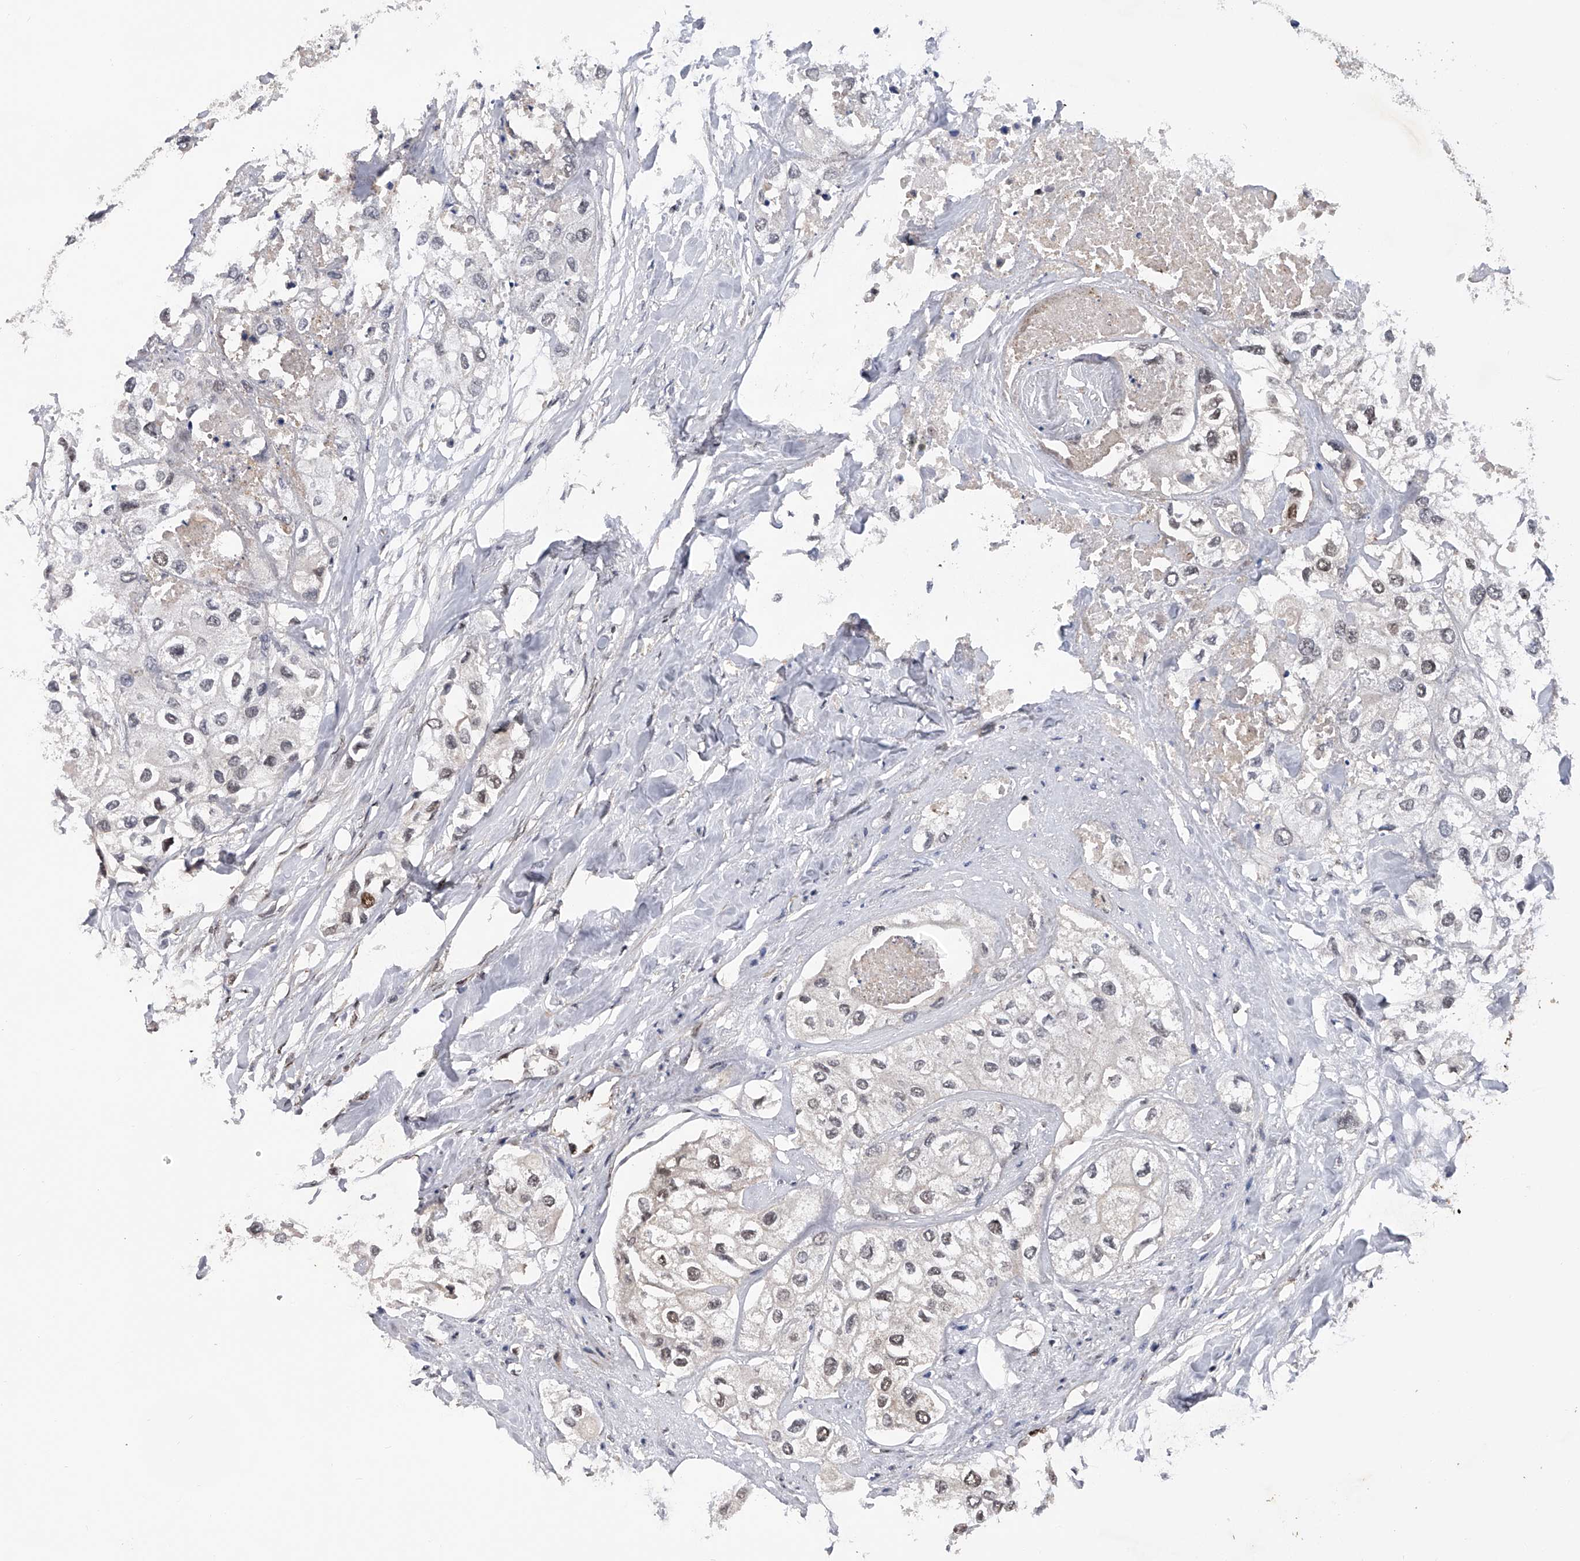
{"staining": {"intensity": "weak", "quantity": "<25%", "location": "nuclear"}, "tissue": "urothelial cancer", "cell_type": "Tumor cells", "image_type": "cancer", "snomed": [{"axis": "morphology", "description": "Urothelial carcinoma, High grade"}, {"axis": "topography", "description": "Urinary bladder"}], "caption": "Tumor cells show no significant staining in urothelial cancer.", "gene": "RWDD2A", "patient": {"sex": "male", "age": 64}}